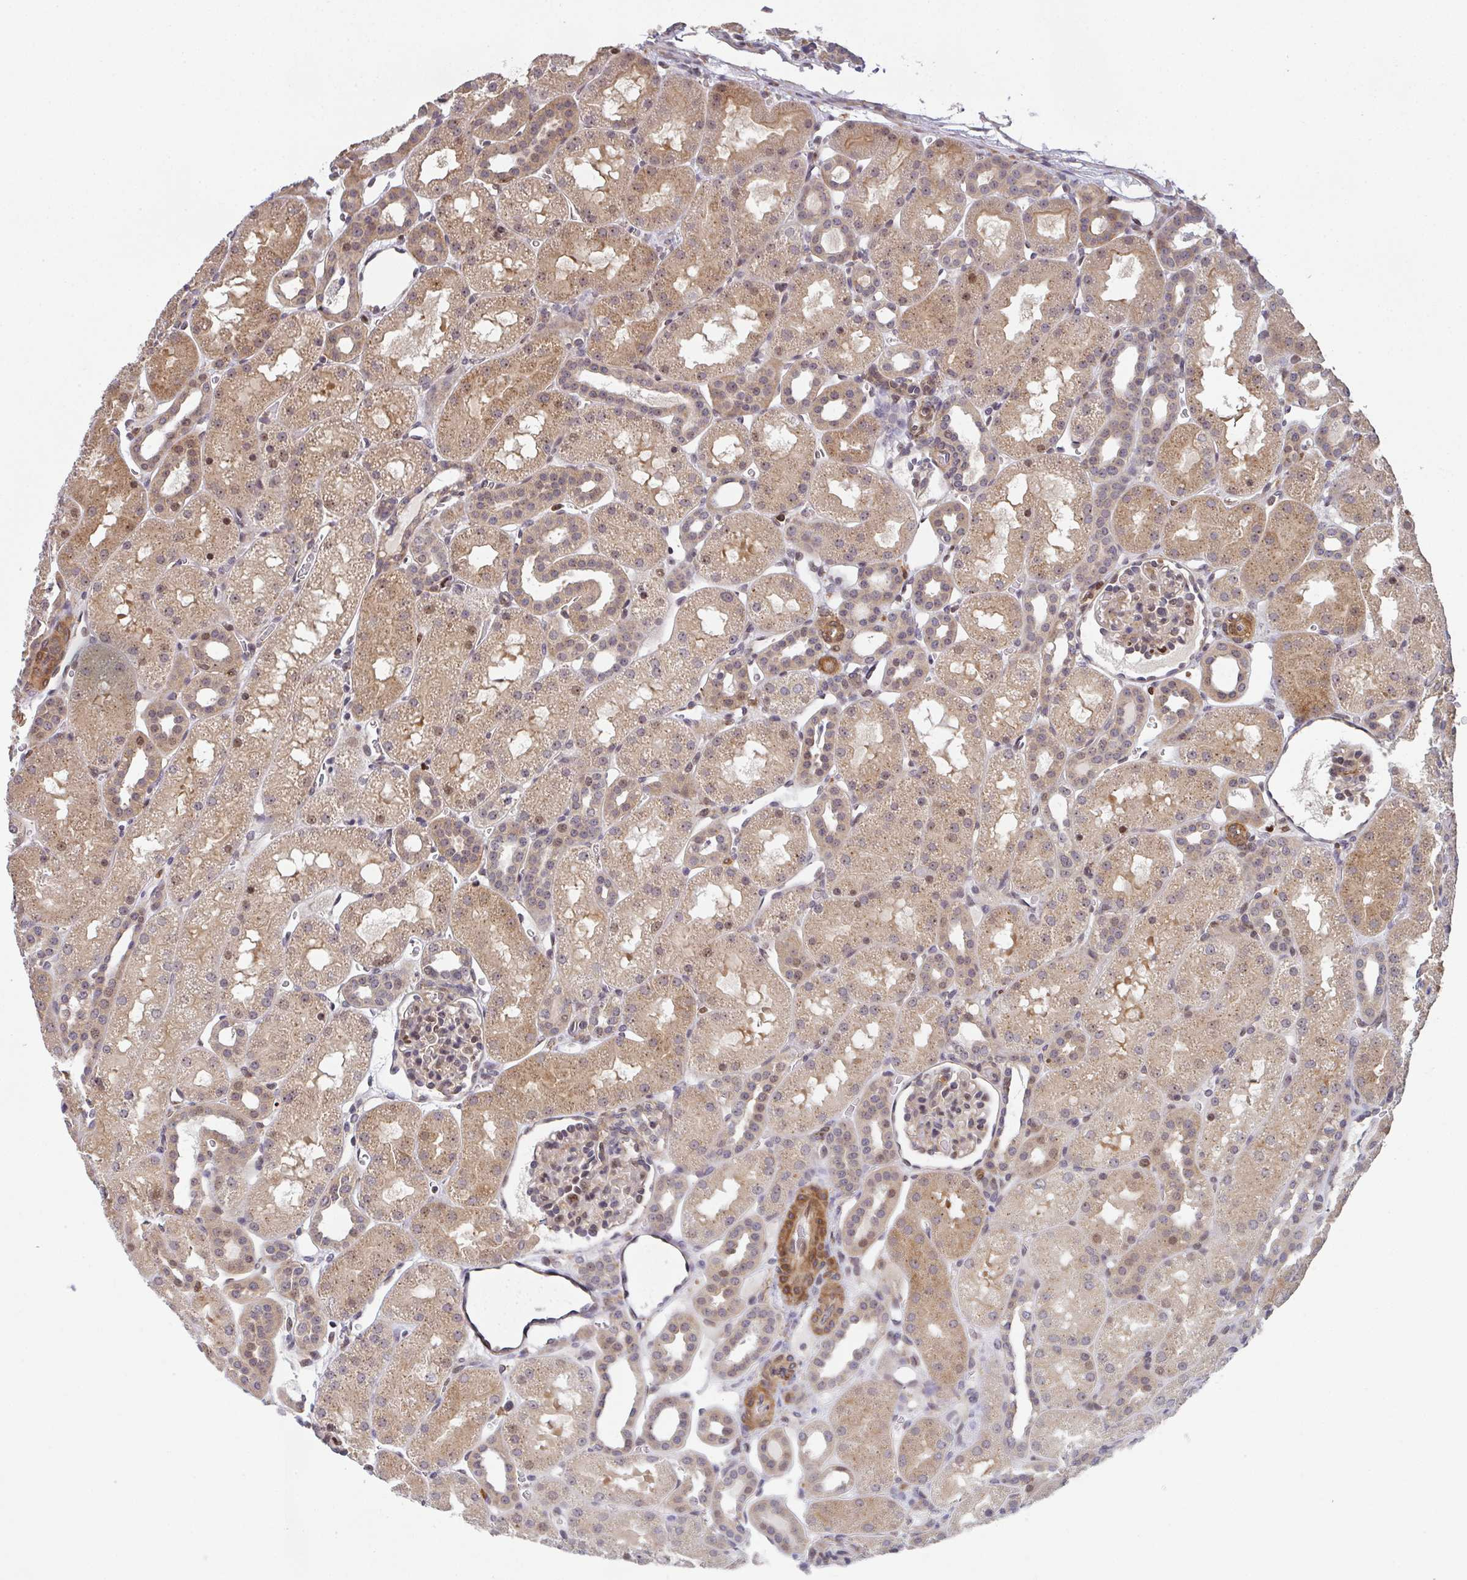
{"staining": {"intensity": "weak", "quantity": "25%-75%", "location": "cytoplasmic/membranous,nuclear"}, "tissue": "kidney", "cell_type": "Cells in glomeruli", "image_type": "normal", "snomed": [{"axis": "morphology", "description": "Normal tissue, NOS"}, {"axis": "topography", "description": "Kidney"}], "caption": "This image reveals immunohistochemistry staining of normal kidney, with low weak cytoplasmic/membranous,nuclear expression in about 25%-75% of cells in glomeruli.", "gene": "SIMC1", "patient": {"sex": "male", "age": 2}}